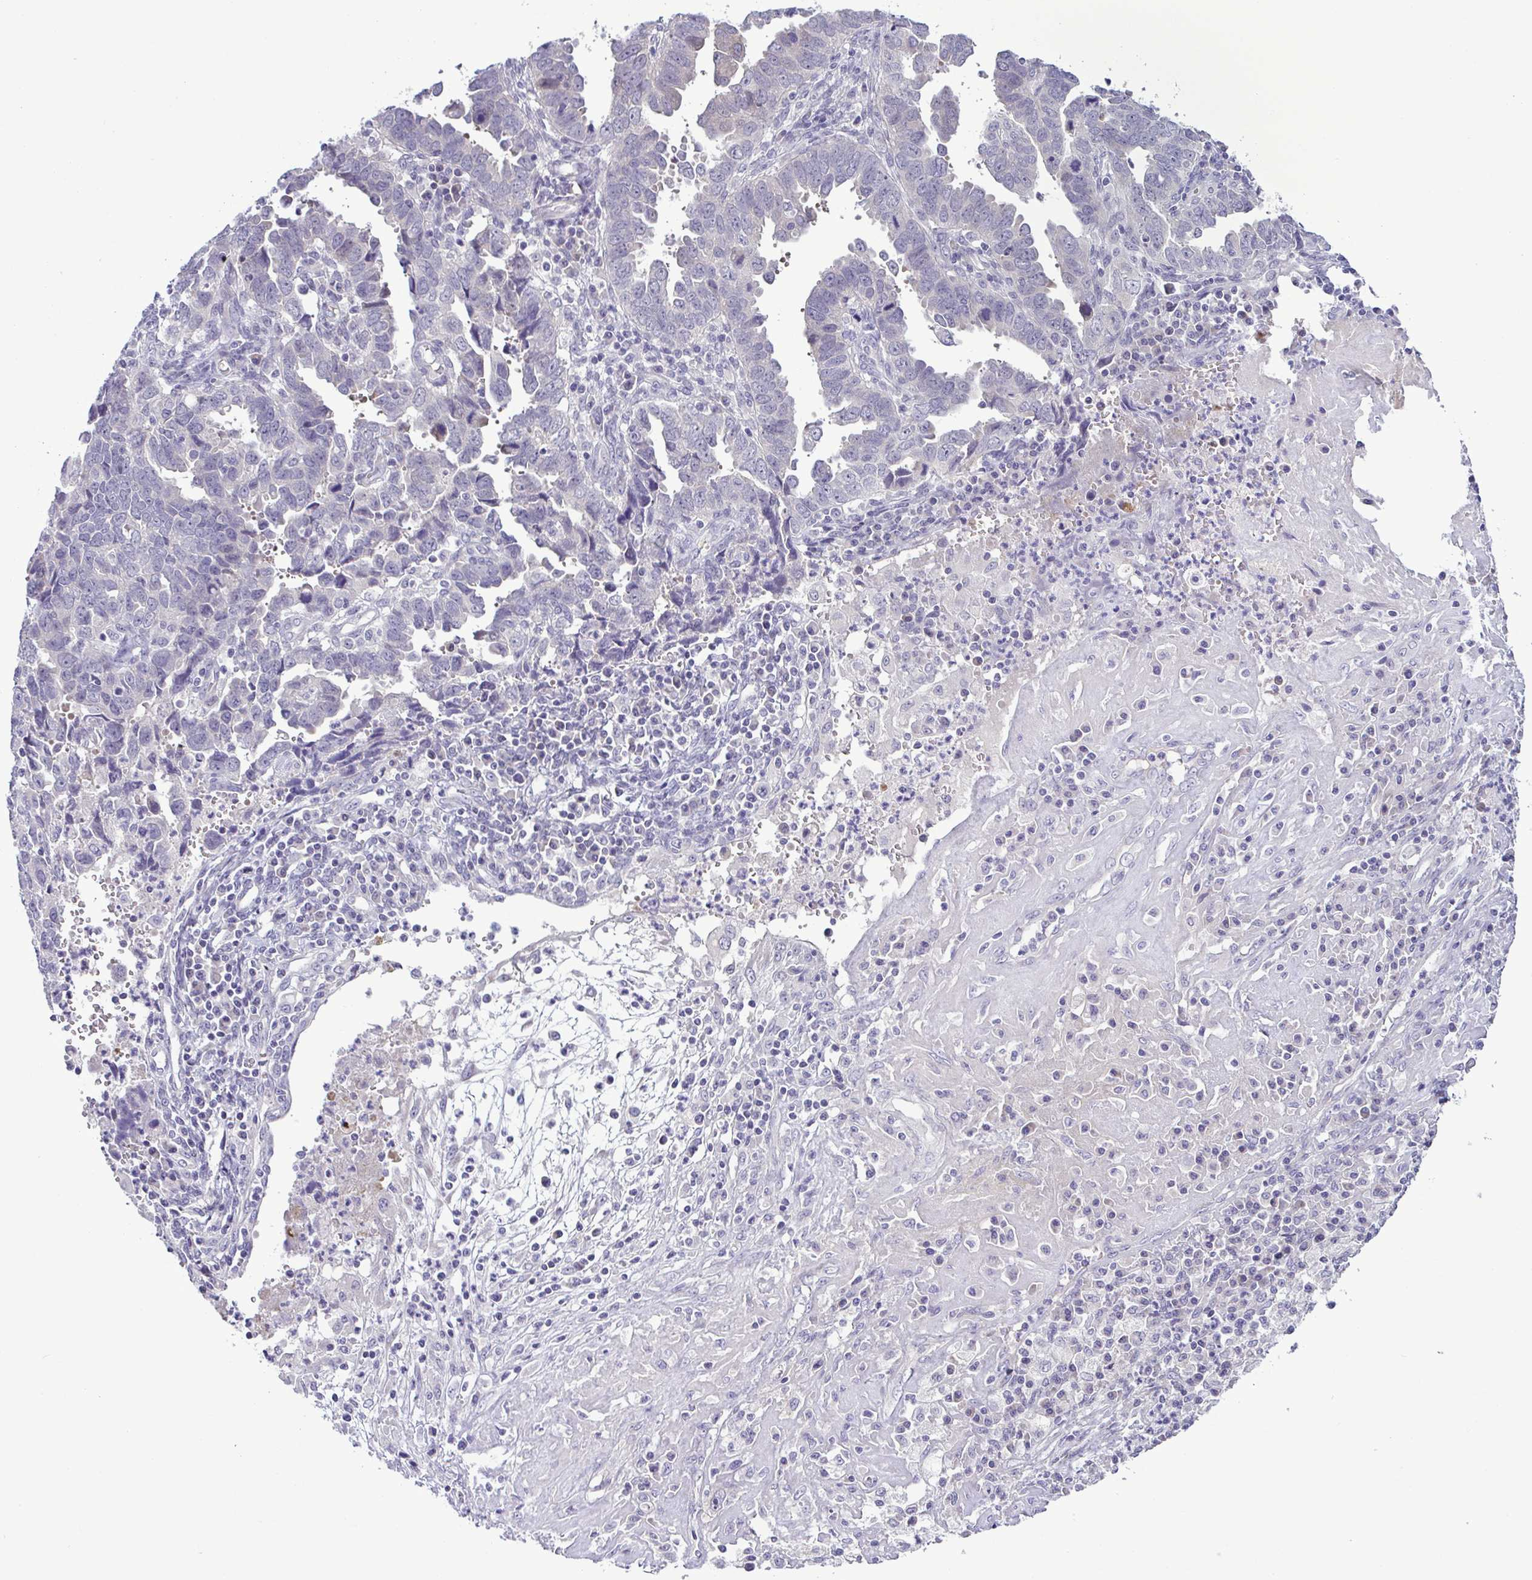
{"staining": {"intensity": "negative", "quantity": "none", "location": "none"}, "tissue": "endometrial cancer", "cell_type": "Tumor cells", "image_type": "cancer", "snomed": [{"axis": "morphology", "description": "Adenocarcinoma, NOS"}, {"axis": "topography", "description": "Uterus"}], "caption": "Immunohistochemistry photomicrograph of neoplastic tissue: human endometrial adenocarcinoma stained with DAB (3,3'-diaminobenzidine) reveals no significant protein staining in tumor cells. (Brightfield microscopy of DAB immunohistochemistry at high magnification).", "gene": "SYNPO2L", "patient": {"sex": "female", "age": 62}}